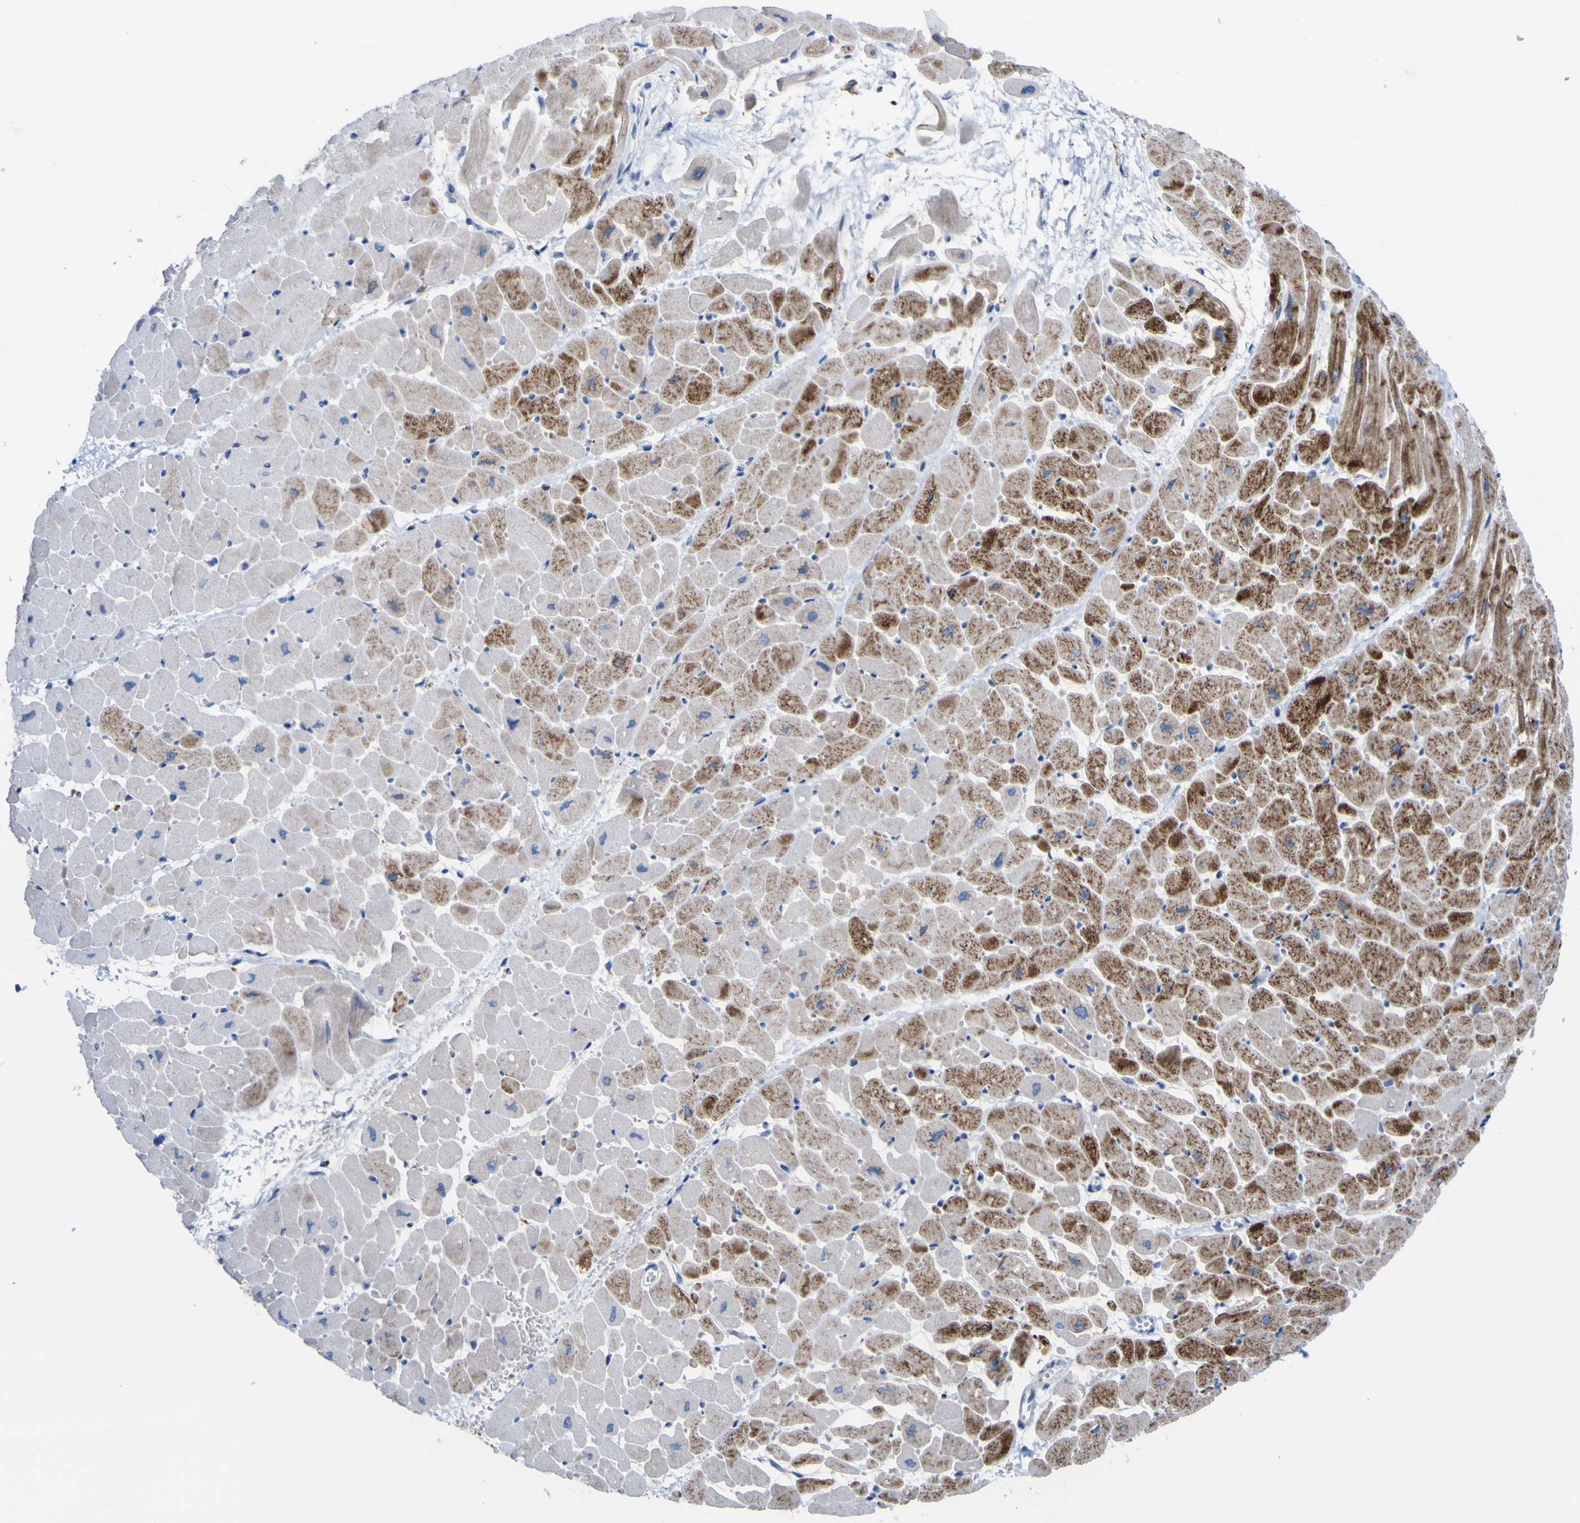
{"staining": {"intensity": "moderate", "quantity": "25%-75%", "location": "cytoplasmic/membranous"}, "tissue": "heart muscle", "cell_type": "Cardiomyocytes", "image_type": "normal", "snomed": [{"axis": "morphology", "description": "Normal tissue, NOS"}, {"axis": "topography", "description": "Heart"}], "caption": "Protein staining reveals moderate cytoplasmic/membranous expression in approximately 25%-75% of cardiomyocytes in unremarkable heart muscle. Nuclei are stained in blue.", "gene": "PTPRF", "patient": {"sex": "male", "age": 45}}